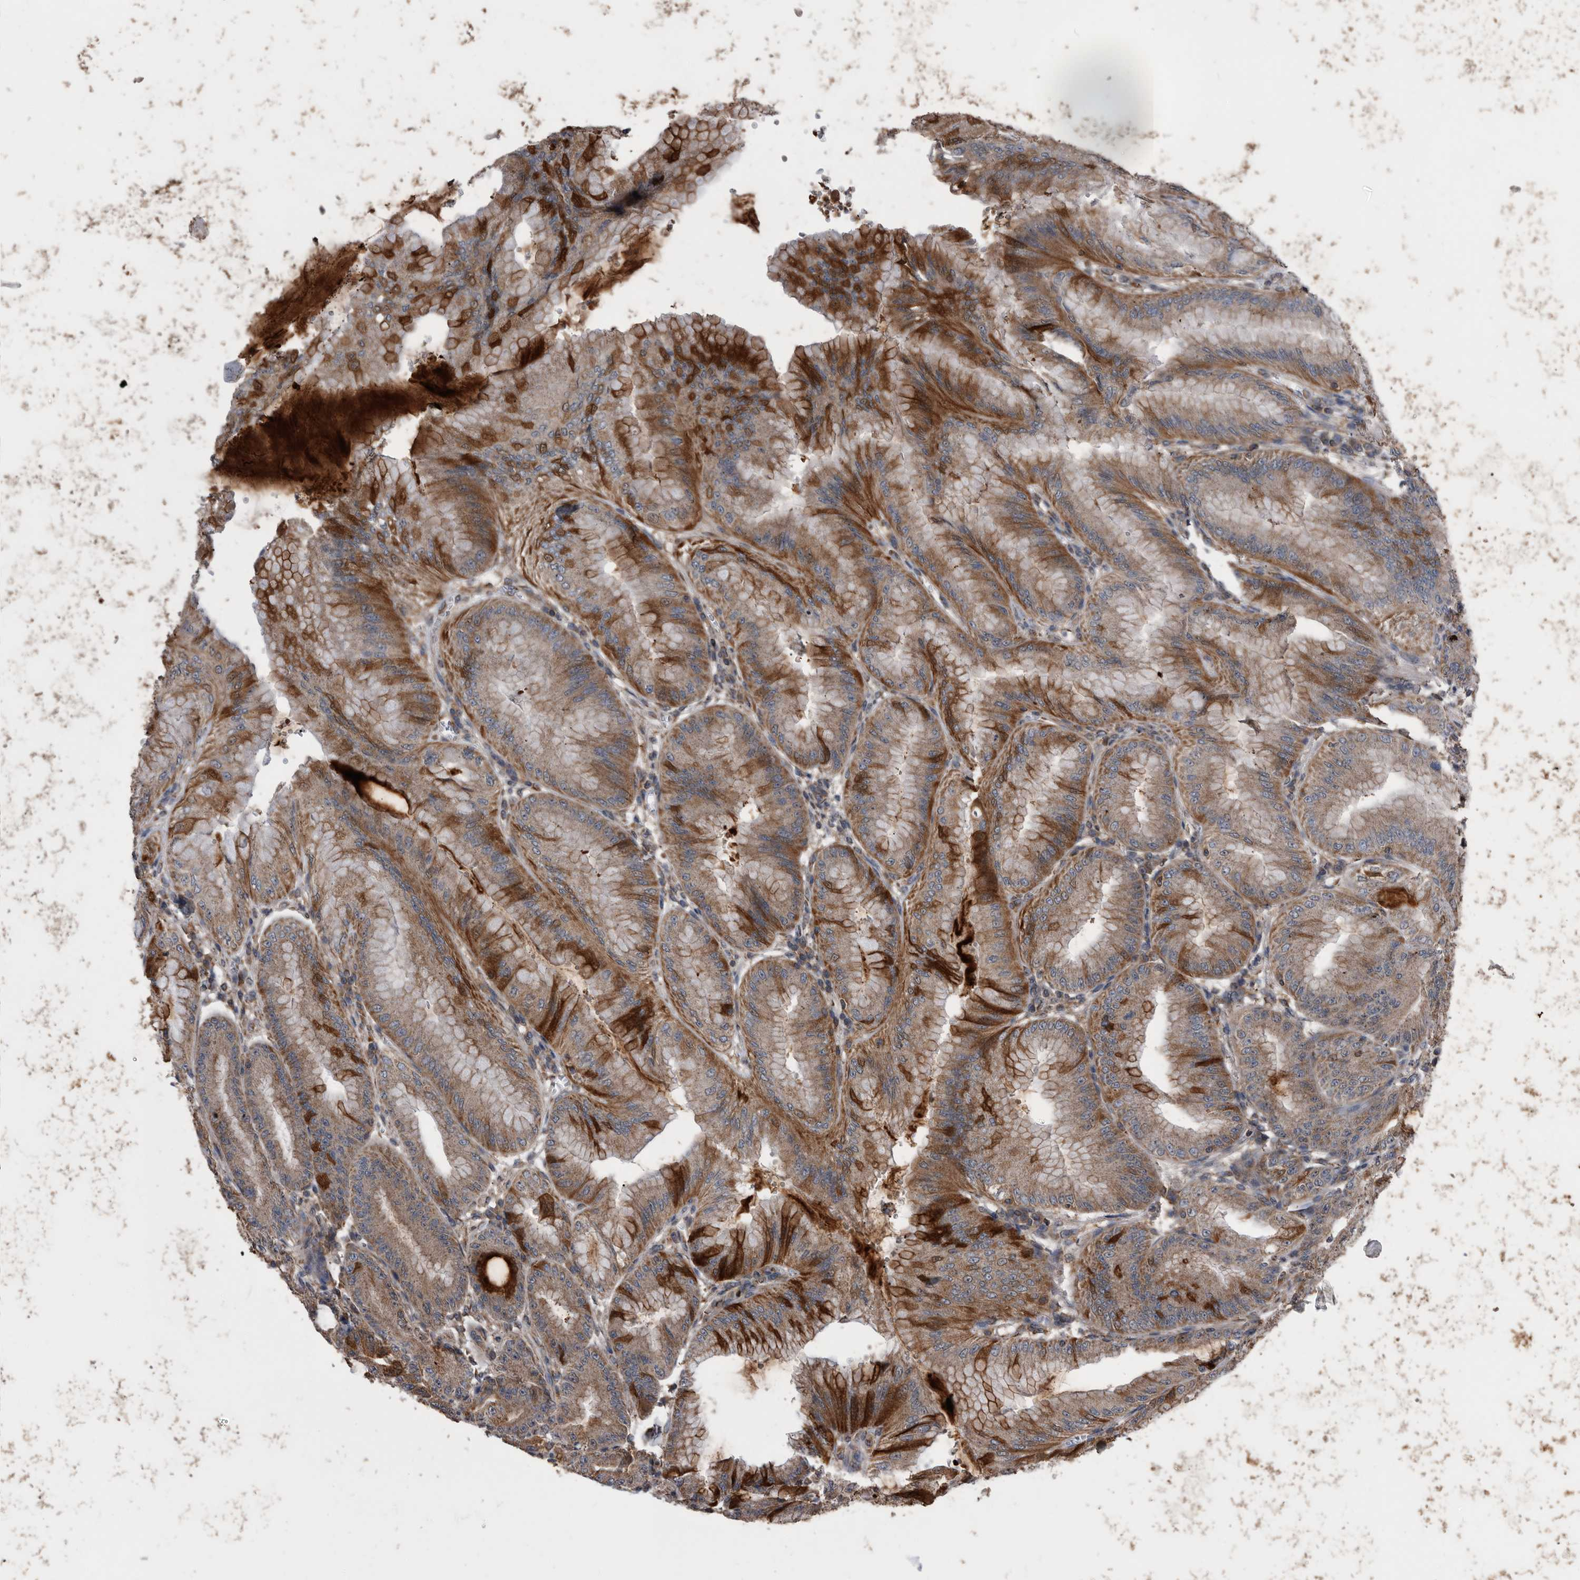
{"staining": {"intensity": "strong", "quantity": "25%-75%", "location": "cytoplasmic/membranous"}, "tissue": "stomach", "cell_type": "Glandular cells", "image_type": "normal", "snomed": [{"axis": "morphology", "description": "Normal tissue, NOS"}, {"axis": "topography", "description": "Stomach, lower"}], "caption": "Immunohistochemical staining of benign stomach exhibits strong cytoplasmic/membranous protein expression in approximately 25%-75% of glandular cells.", "gene": "NRBP1", "patient": {"sex": "male", "age": 71}}